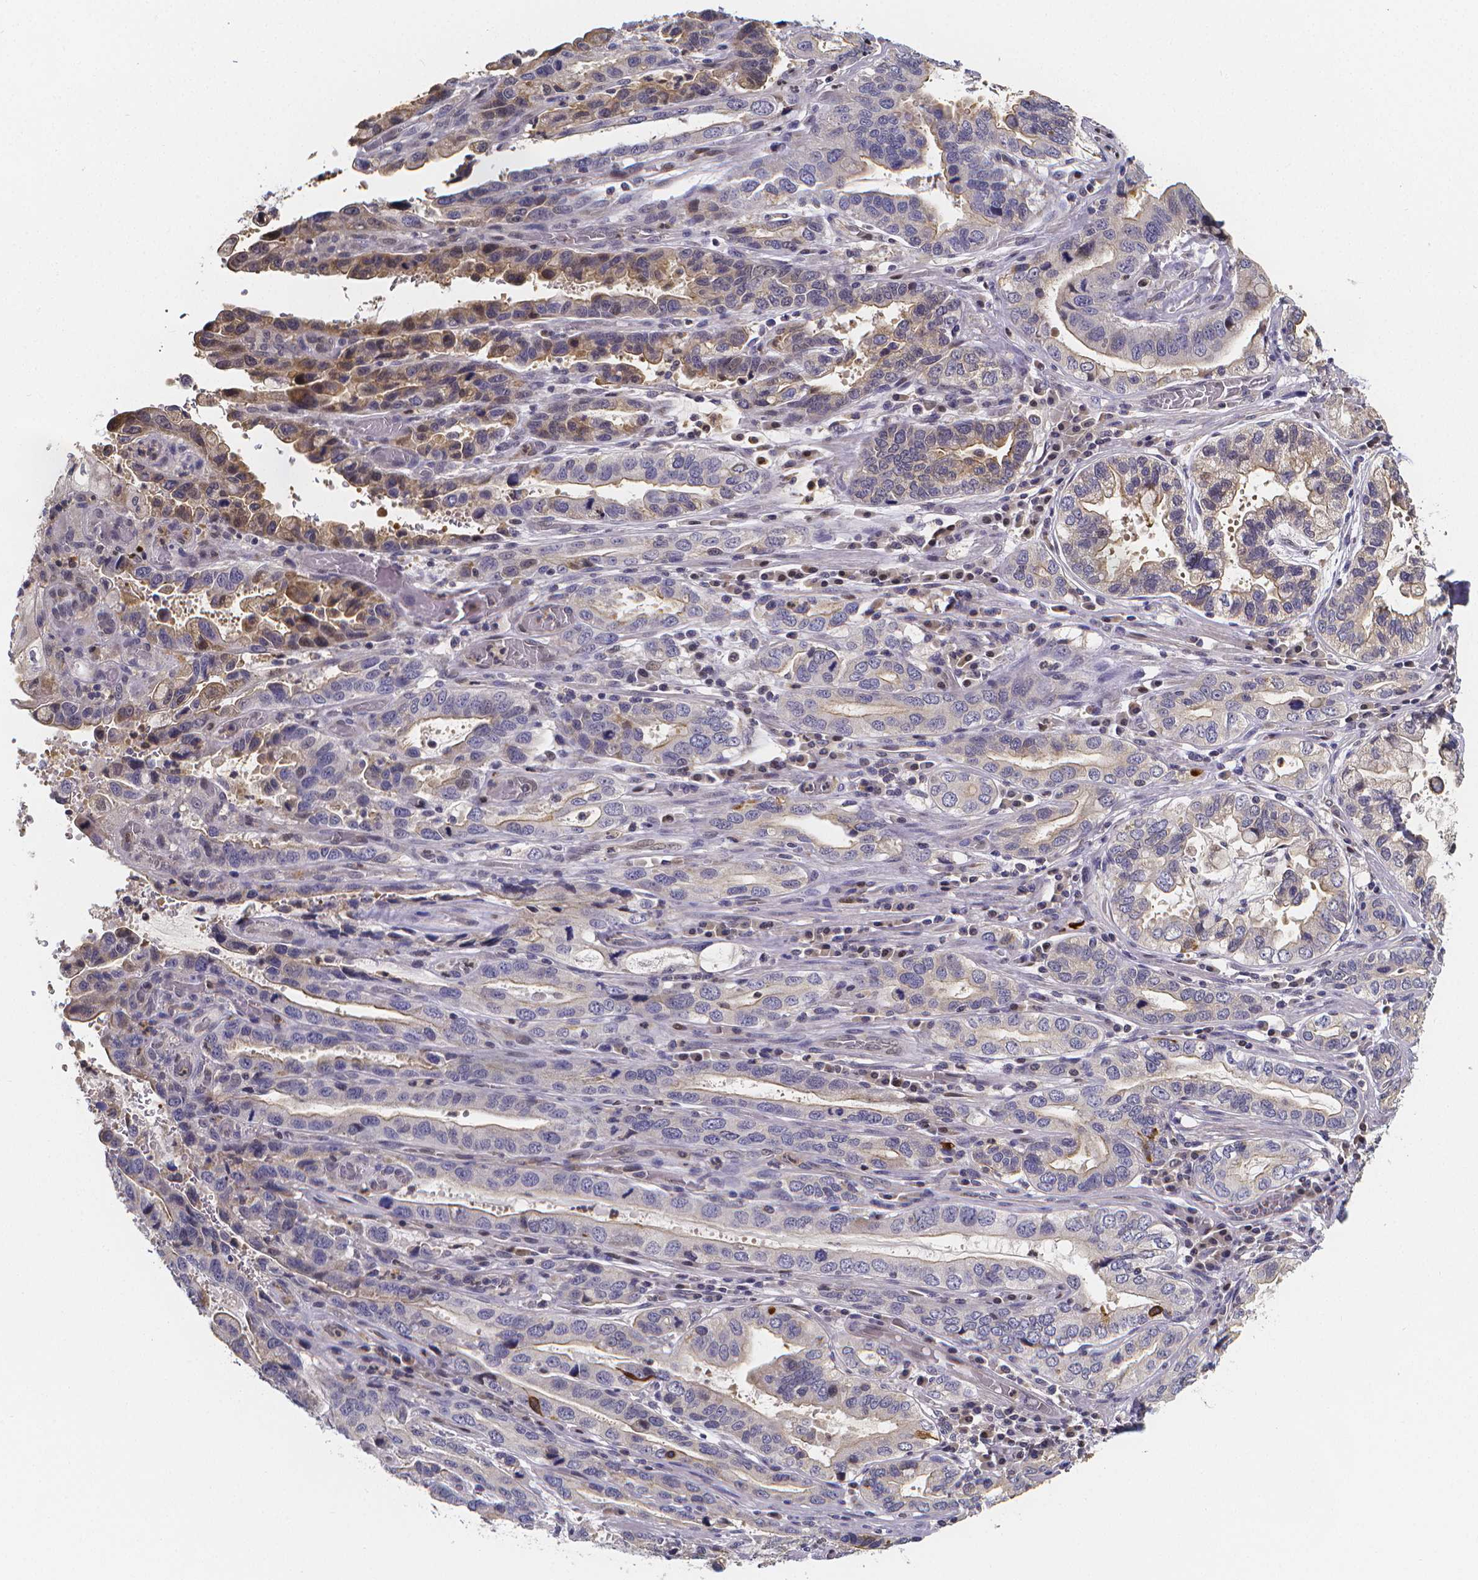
{"staining": {"intensity": "weak", "quantity": "<25%", "location": "cytoplasmic/membranous"}, "tissue": "stomach cancer", "cell_type": "Tumor cells", "image_type": "cancer", "snomed": [{"axis": "morphology", "description": "Adenocarcinoma, NOS"}, {"axis": "topography", "description": "Stomach, lower"}], "caption": "High magnification brightfield microscopy of stomach cancer stained with DAB (brown) and counterstained with hematoxylin (blue): tumor cells show no significant expression.", "gene": "PAH", "patient": {"sex": "female", "age": 76}}